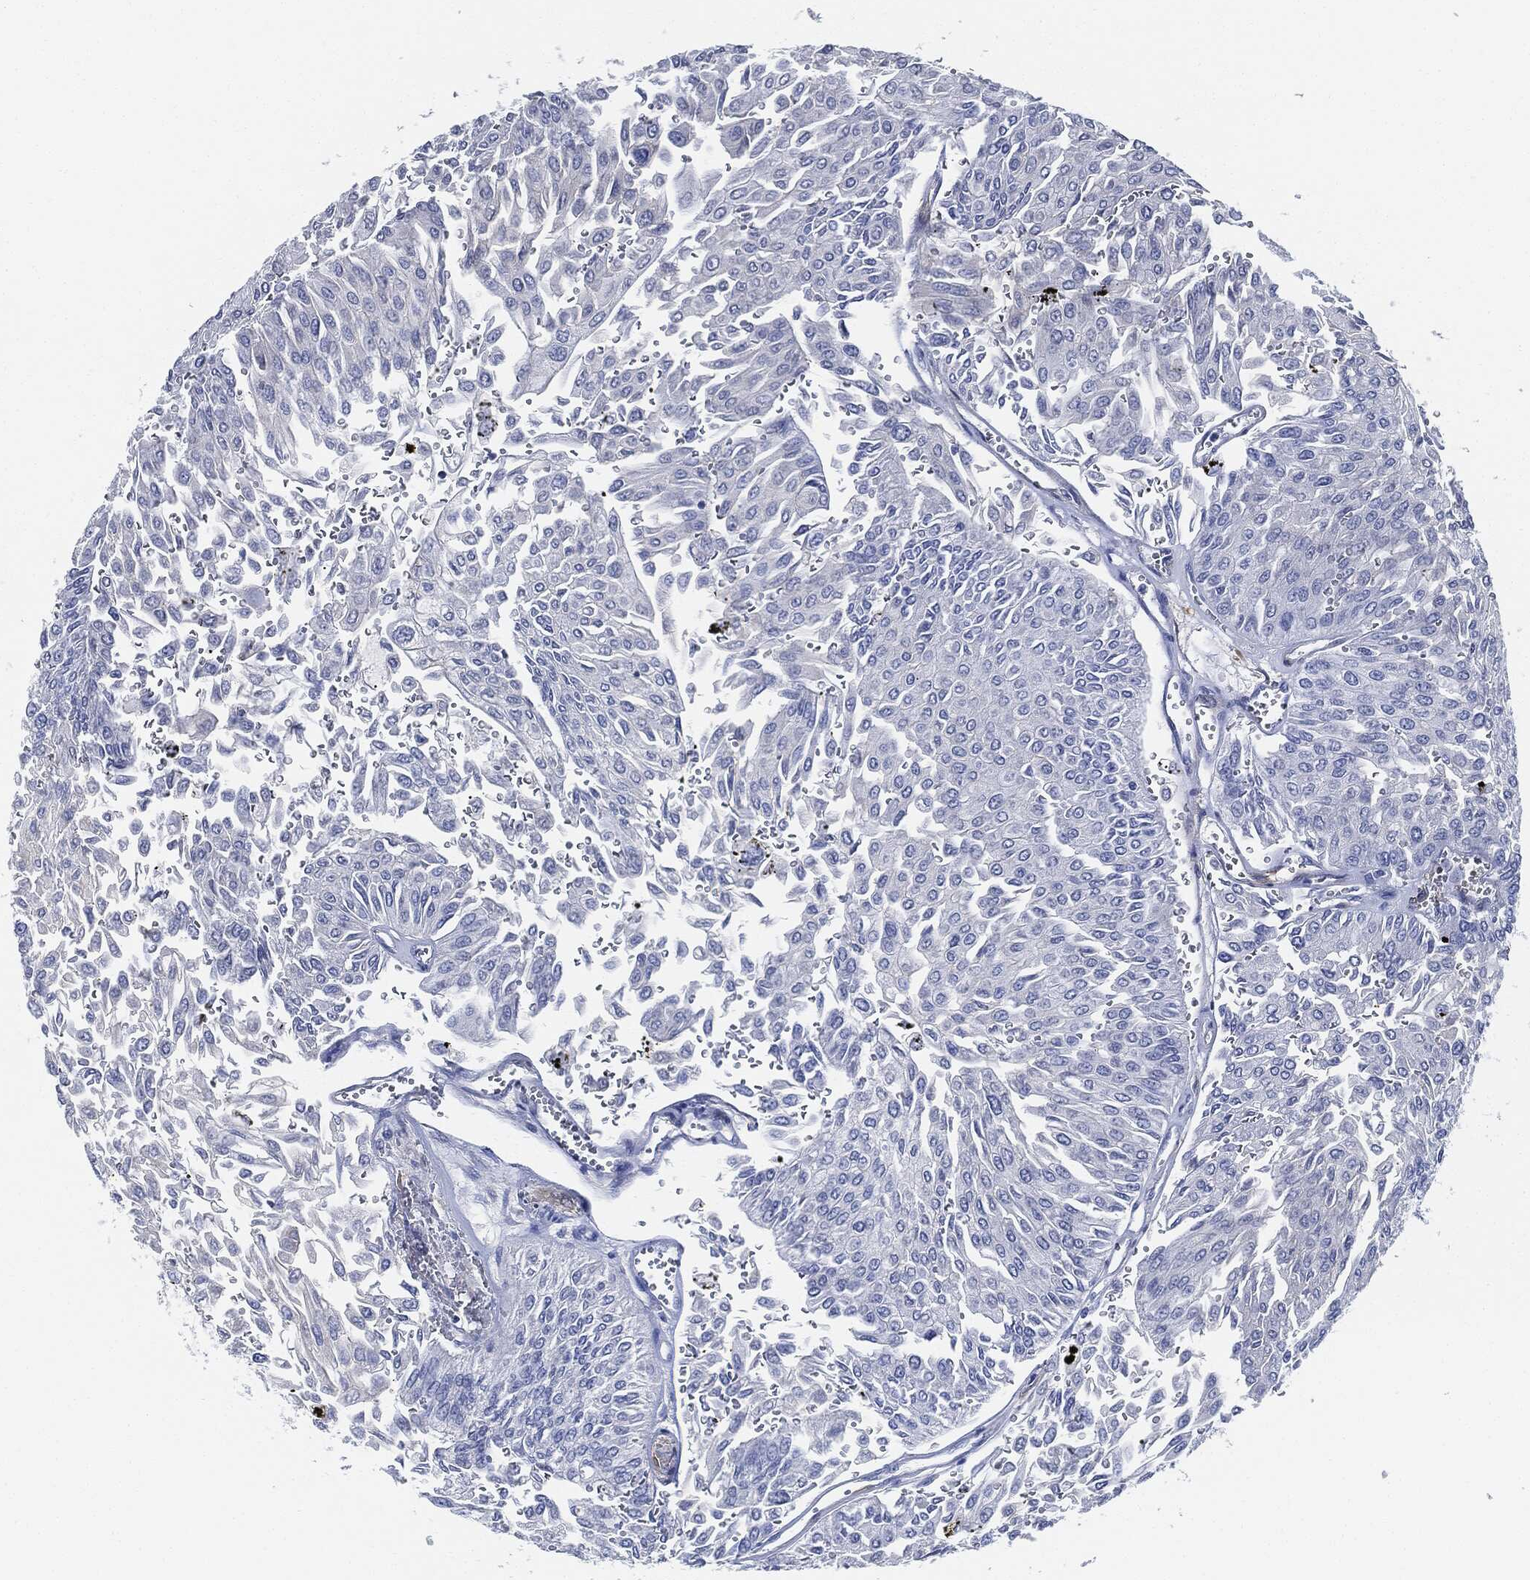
{"staining": {"intensity": "negative", "quantity": "none", "location": "none"}, "tissue": "urothelial cancer", "cell_type": "Tumor cells", "image_type": "cancer", "snomed": [{"axis": "morphology", "description": "Urothelial carcinoma, Low grade"}, {"axis": "topography", "description": "Urinary bladder"}], "caption": "A histopathology image of human low-grade urothelial carcinoma is negative for staining in tumor cells. The staining was performed using DAB to visualize the protein expression in brown, while the nuclei were stained in blue with hematoxylin (Magnification: 20x).", "gene": "TAGLN", "patient": {"sex": "male", "age": 67}}